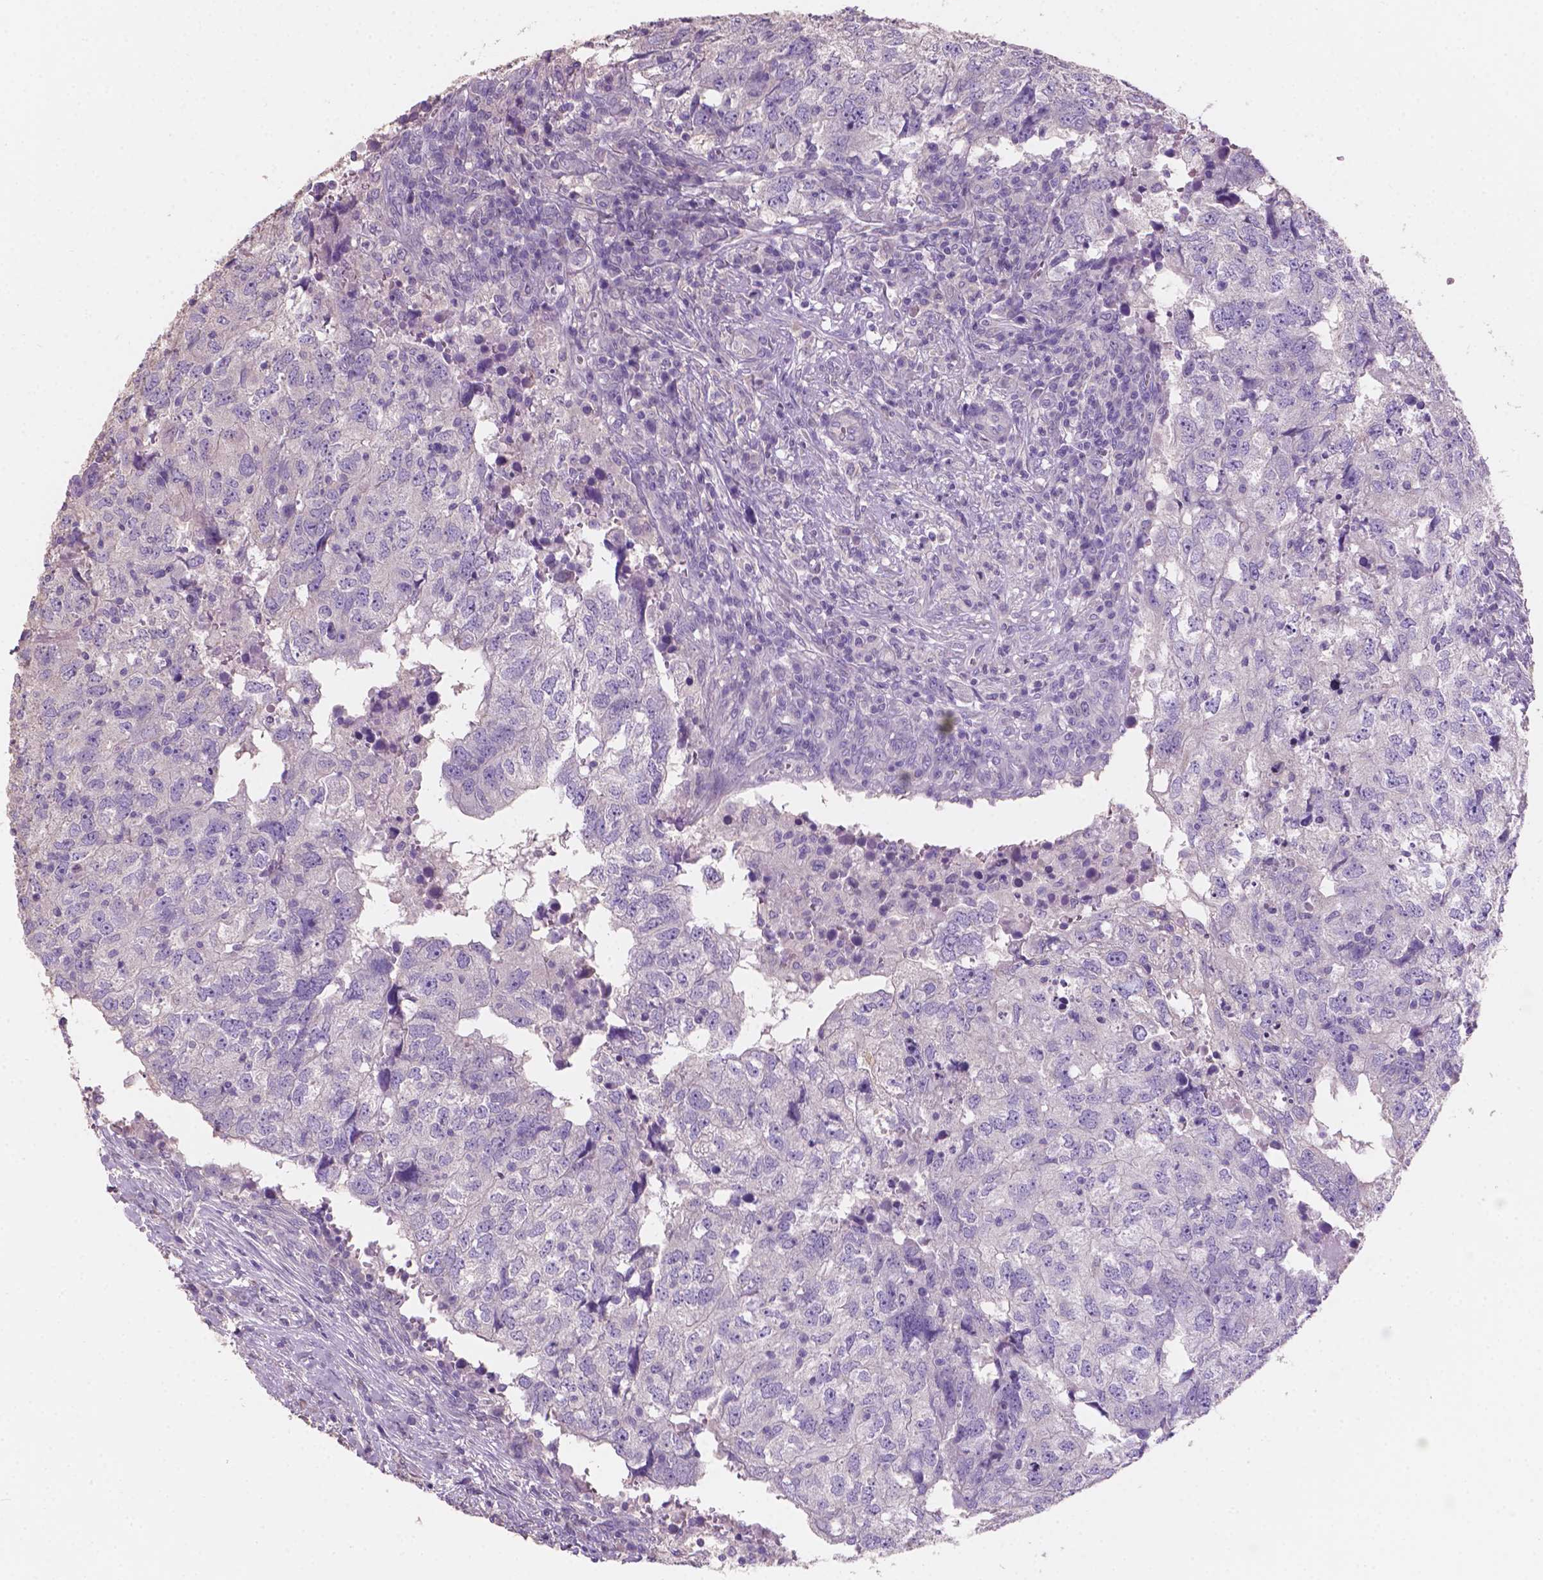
{"staining": {"intensity": "negative", "quantity": "none", "location": "none"}, "tissue": "breast cancer", "cell_type": "Tumor cells", "image_type": "cancer", "snomed": [{"axis": "morphology", "description": "Duct carcinoma"}, {"axis": "topography", "description": "Breast"}], "caption": "High magnification brightfield microscopy of breast infiltrating ductal carcinoma stained with DAB (brown) and counterstained with hematoxylin (blue): tumor cells show no significant staining.", "gene": "SBSN", "patient": {"sex": "female", "age": 30}}